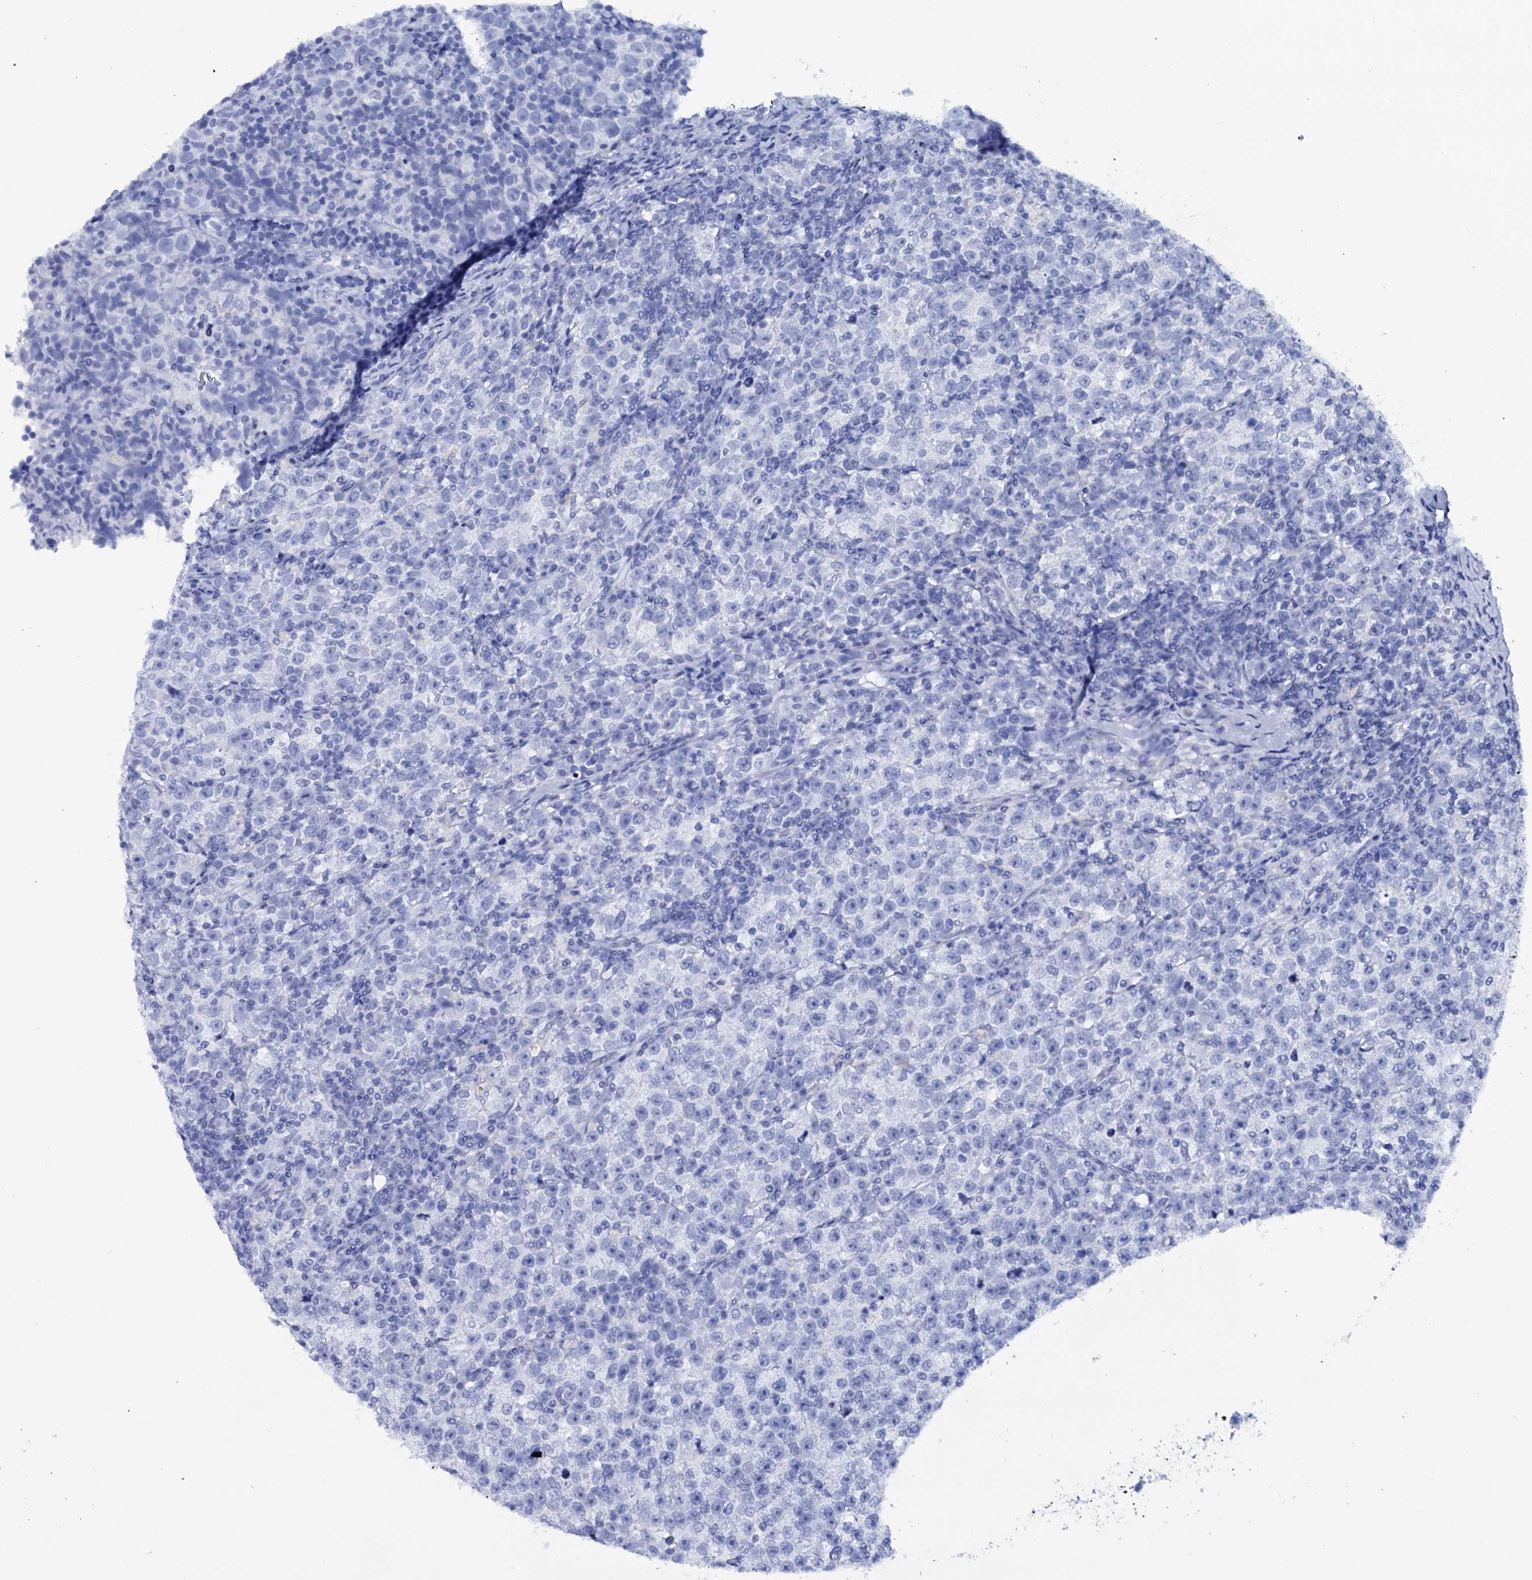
{"staining": {"intensity": "negative", "quantity": "none", "location": "none"}, "tissue": "testis cancer", "cell_type": "Tumor cells", "image_type": "cancer", "snomed": [{"axis": "morphology", "description": "Normal tissue, NOS"}, {"axis": "morphology", "description": "Seminoma, NOS"}, {"axis": "topography", "description": "Testis"}], "caption": "The immunohistochemistry (IHC) image has no significant staining in tumor cells of seminoma (testis) tissue.", "gene": "ITPRID2", "patient": {"sex": "male", "age": 43}}